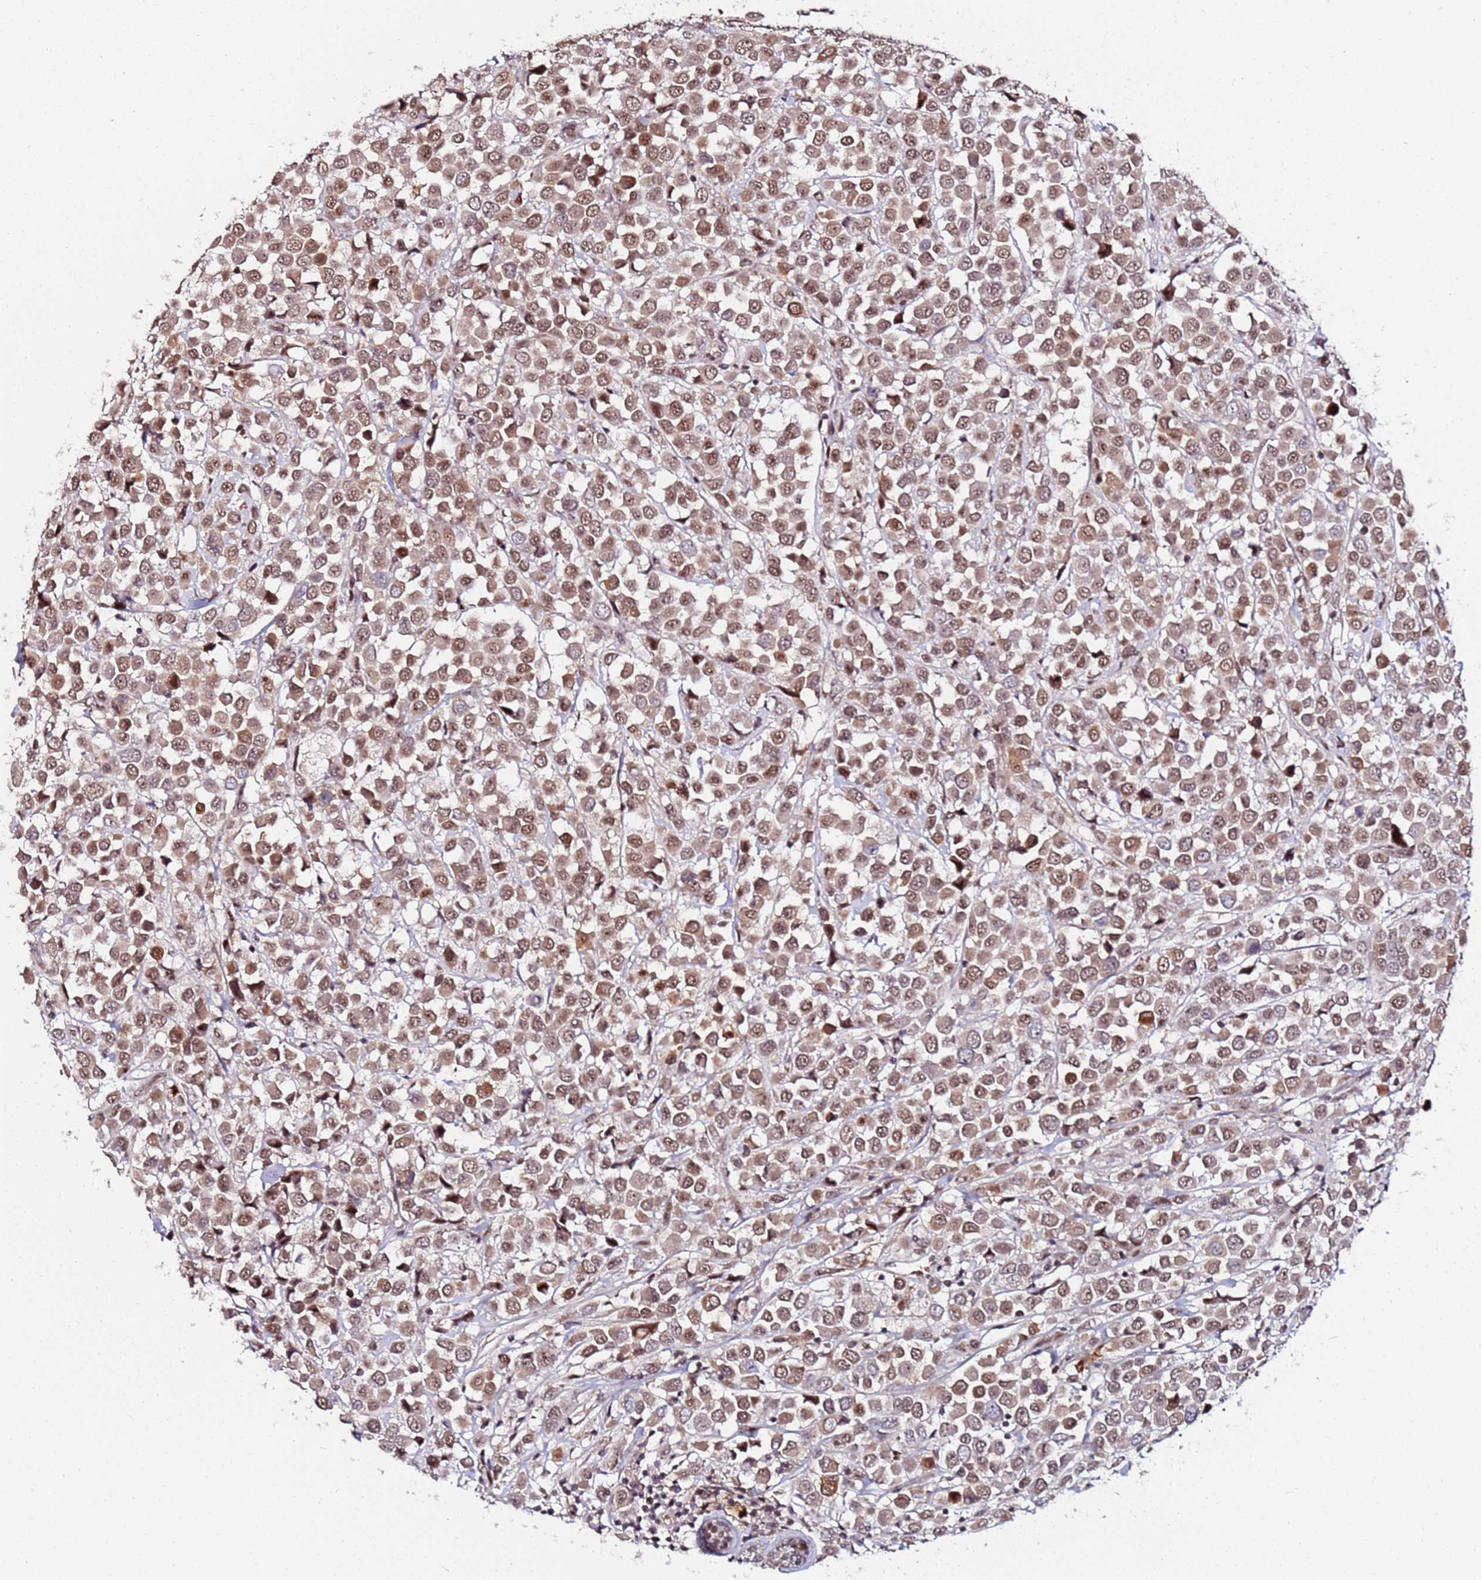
{"staining": {"intensity": "moderate", "quantity": ">75%", "location": "cytoplasmic/membranous,nuclear"}, "tissue": "breast cancer", "cell_type": "Tumor cells", "image_type": "cancer", "snomed": [{"axis": "morphology", "description": "Duct carcinoma"}, {"axis": "topography", "description": "Breast"}], "caption": "This micrograph reveals breast cancer (invasive ductal carcinoma) stained with immunohistochemistry to label a protein in brown. The cytoplasmic/membranous and nuclear of tumor cells show moderate positivity for the protein. Nuclei are counter-stained blue.", "gene": "PPM1H", "patient": {"sex": "female", "age": 61}}